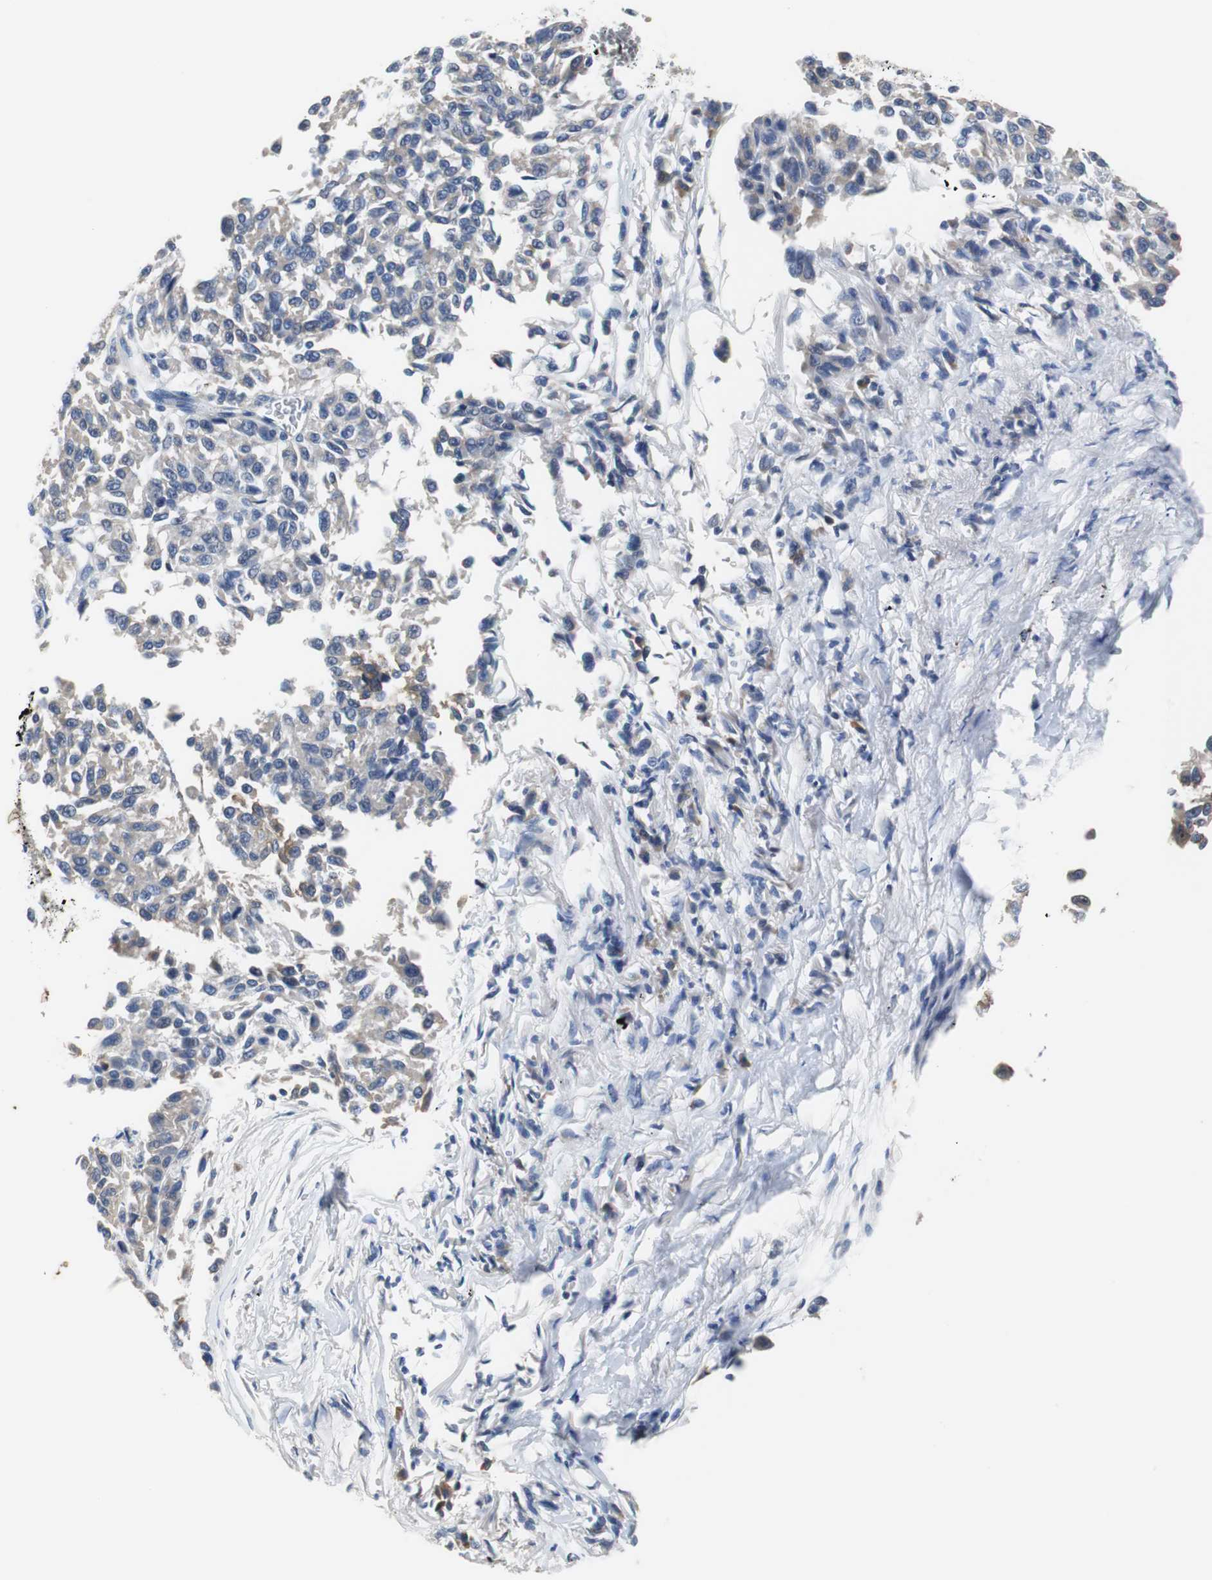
{"staining": {"intensity": "negative", "quantity": "none", "location": "none"}, "tissue": "melanoma", "cell_type": "Tumor cells", "image_type": "cancer", "snomed": [{"axis": "morphology", "description": "Malignant melanoma, Metastatic site"}, {"axis": "topography", "description": "Lung"}], "caption": "A micrograph of melanoma stained for a protein exhibits no brown staining in tumor cells. (Brightfield microscopy of DAB IHC at high magnification).", "gene": "PCK1", "patient": {"sex": "male", "age": 64}}